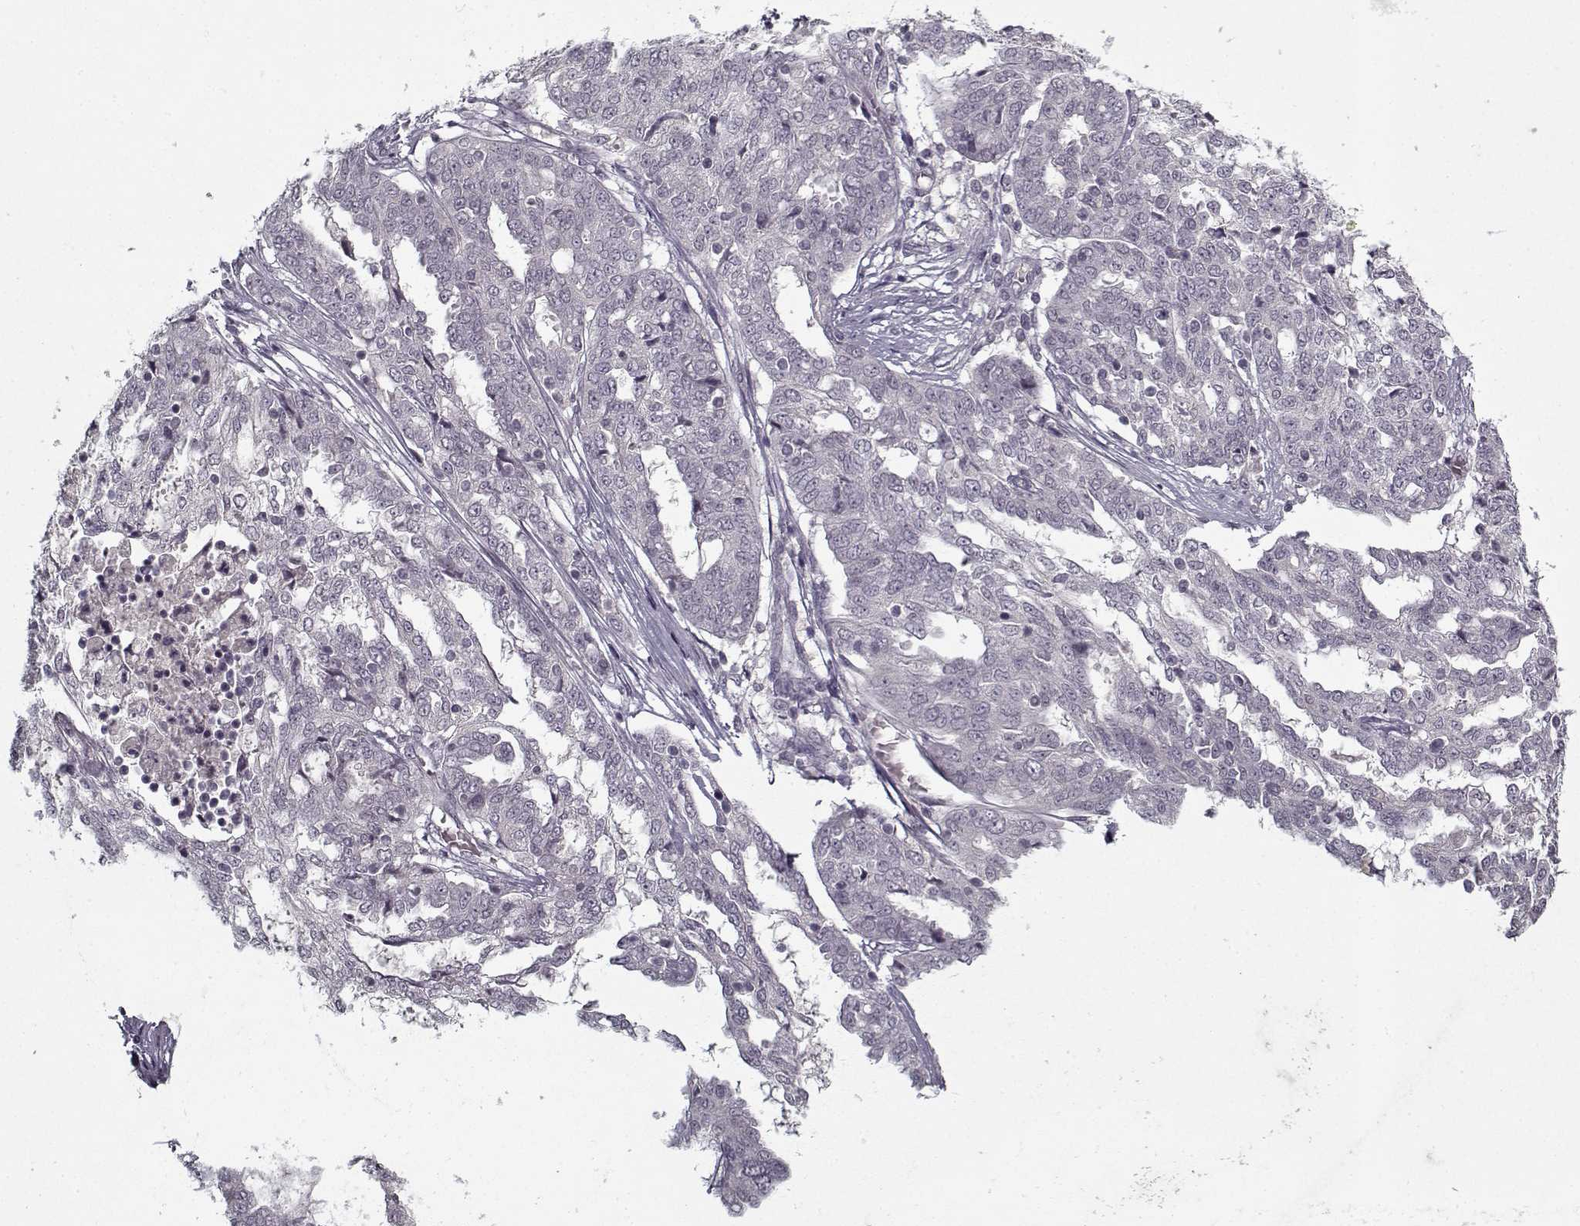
{"staining": {"intensity": "negative", "quantity": "none", "location": "none"}, "tissue": "ovarian cancer", "cell_type": "Tumor cells", "image_type": "cancer", "snomed": [{"axis": "morphology", "description": "Cystadenocarcinoma, serous, NOS"}, {"axis": "topography", "description": "Ovary"}], "caption": "This is a image of immunohistochemistry (IHC) staining of serous cystadenocarcinoma (ovarian), which shows no positivity in tumor cells.", "gene": "LAMA2", "patient": {"sex": "female", "age": 67}}